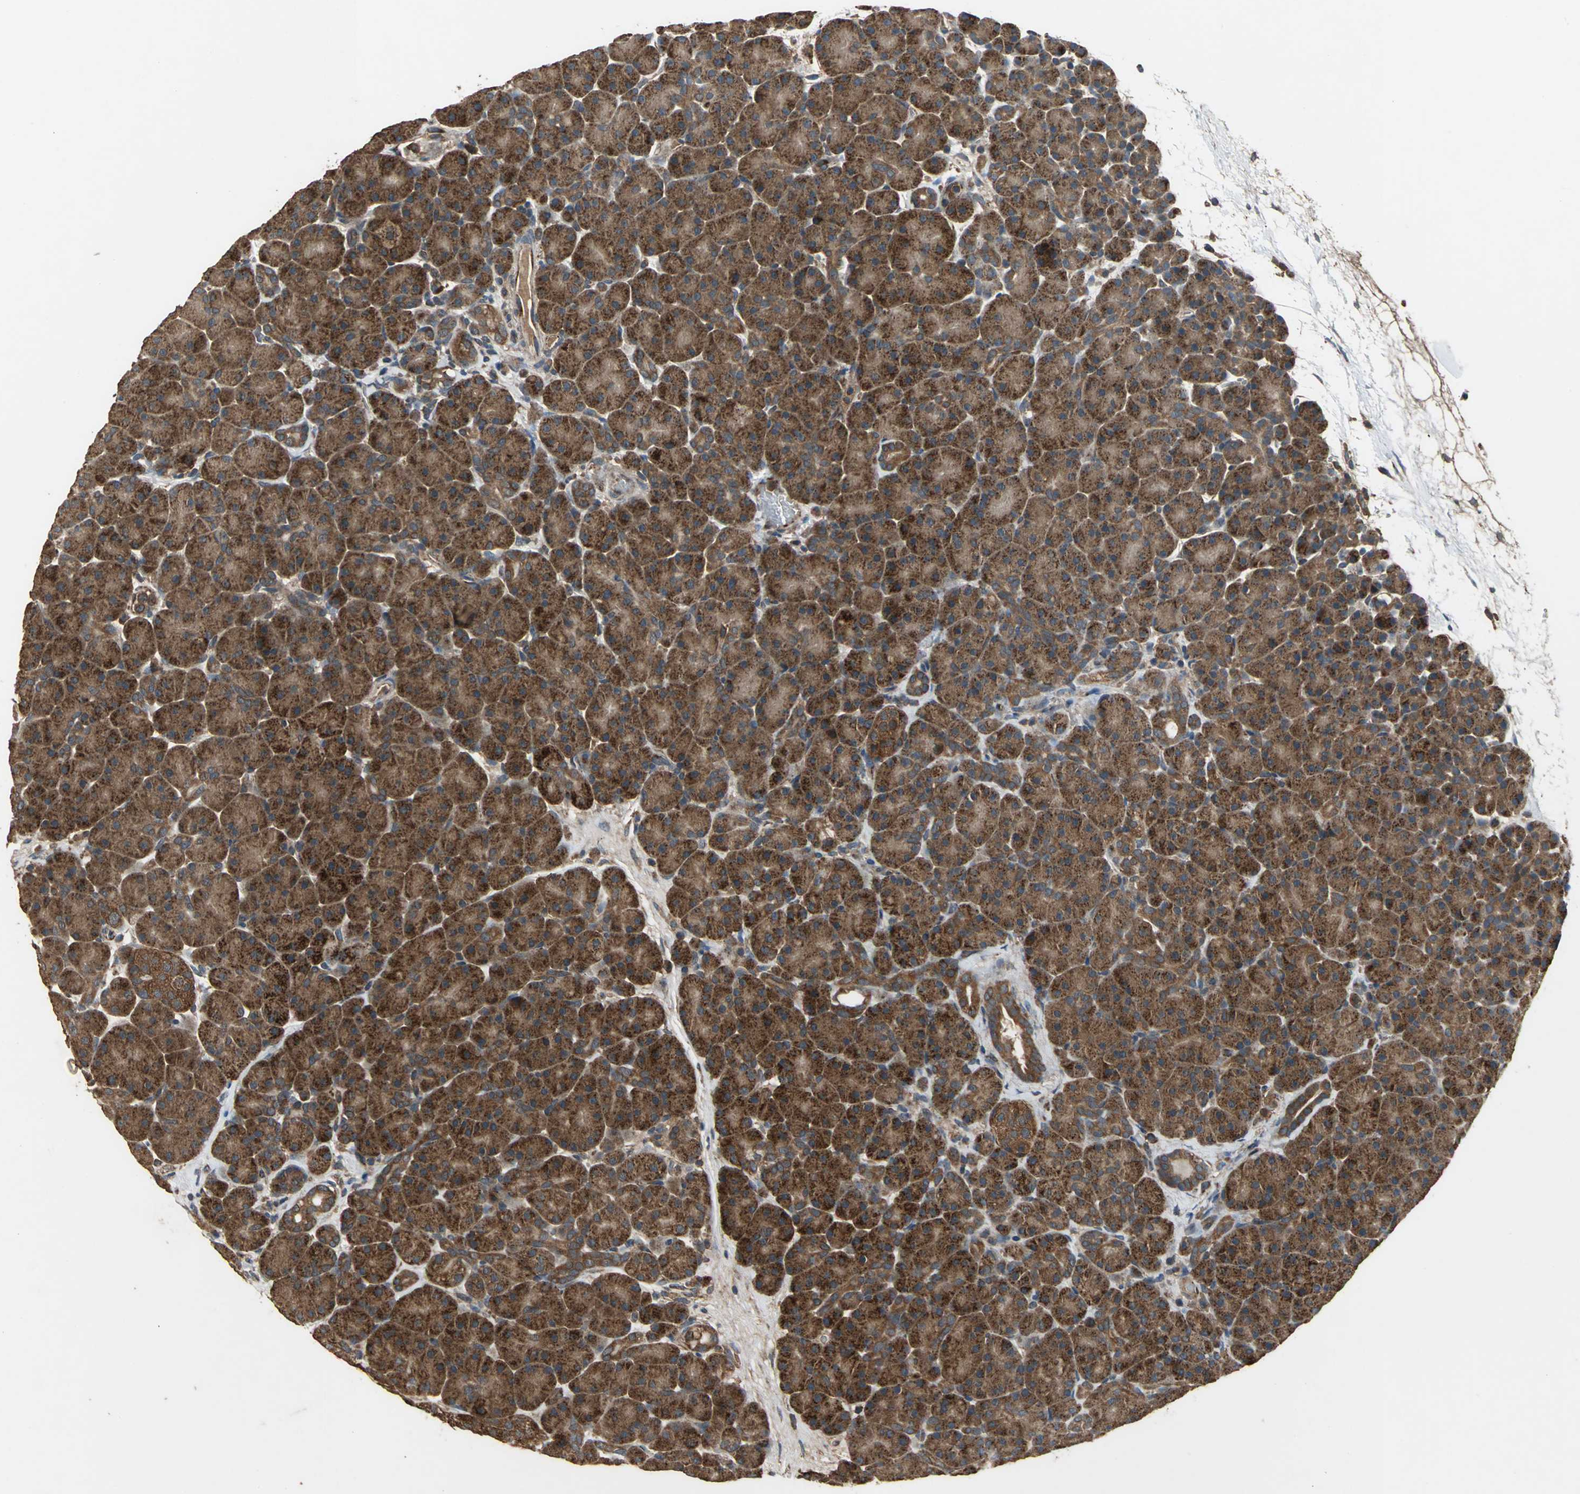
{"staining": {"intensity": "strong", "quantity": ">75%", "location": "cytoplasmic/membranous"}, "tissue": "pancreas", "cell_type": "Exocrine glandular cells", "image_type": "normal", "snomed": [{"axis": "morphology", "description": "Normal tissue, NOS"}, {"axis": "topography", "description": "Pancreas"}], "caption": "Protein staining displays strong cytoplasmic/membranous positivity in approximately >75% of exocrine glandular cells in normal pancreas. (DAB (3,3'-diaminobenzidine) IHC, brown staining for protein, blue staining for nuclei).", "gene": "ZNF608", "patient": {"sex": "male", "age": 66}}